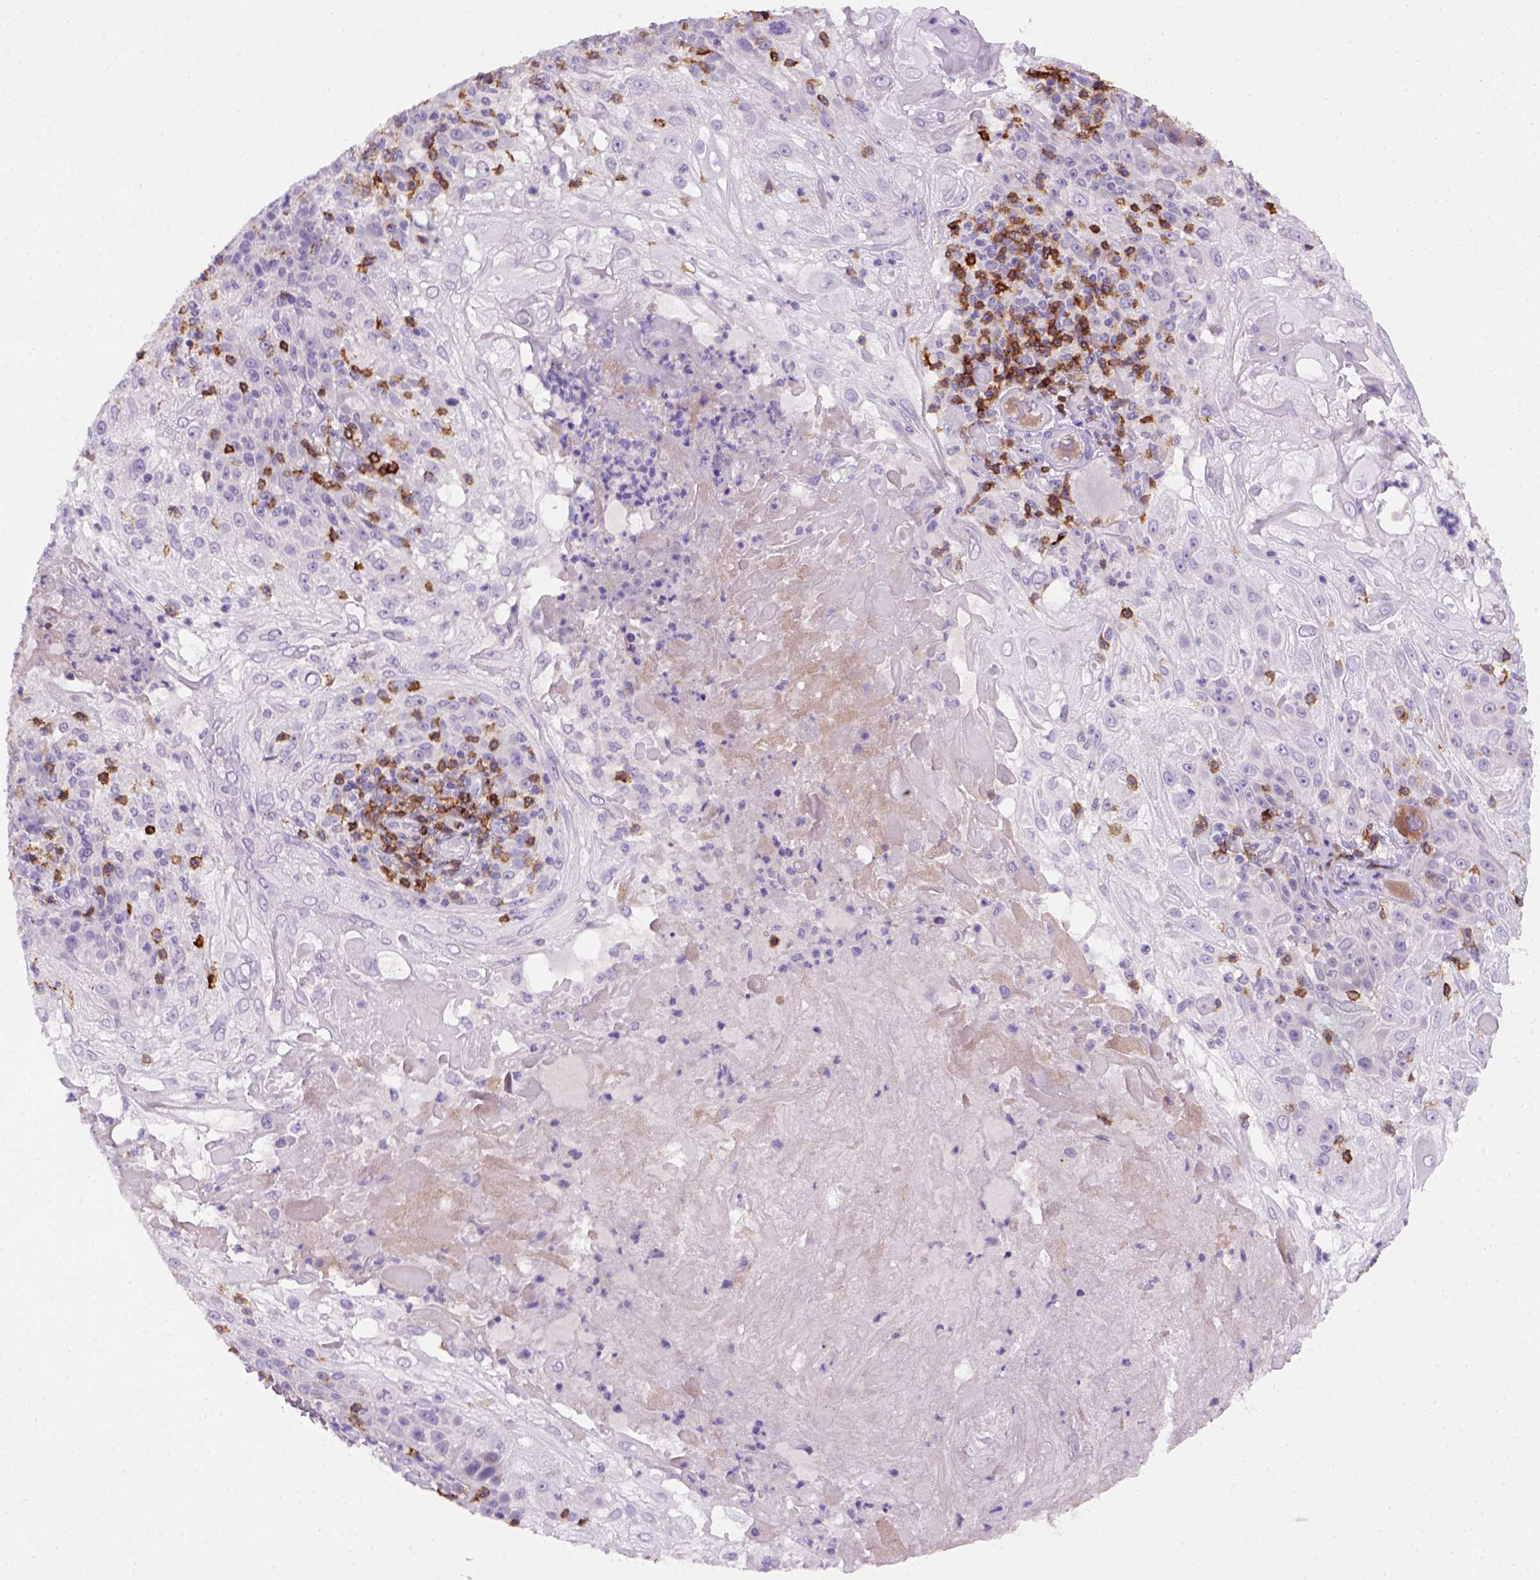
{"staining": {"intensity": "negative", "quantity": "none", "location": "none"}, "tissue": "skin cancer", "cell_type": "Tumor cells", "image_type": "cancer", "snomed": [{"axis": "morphology", "description": "Normal tissue, NOS"}, {"axis": "morphology", "description": "Squamous cell carcinoma, NOS"}, {"axis": "topography", "description": "Skin"}], "caption": "The image exhibits no significant positivity in tumor cells of skin cancer.", "gene": "CD3E", "patient": {"sex": "female", "age": 83}}